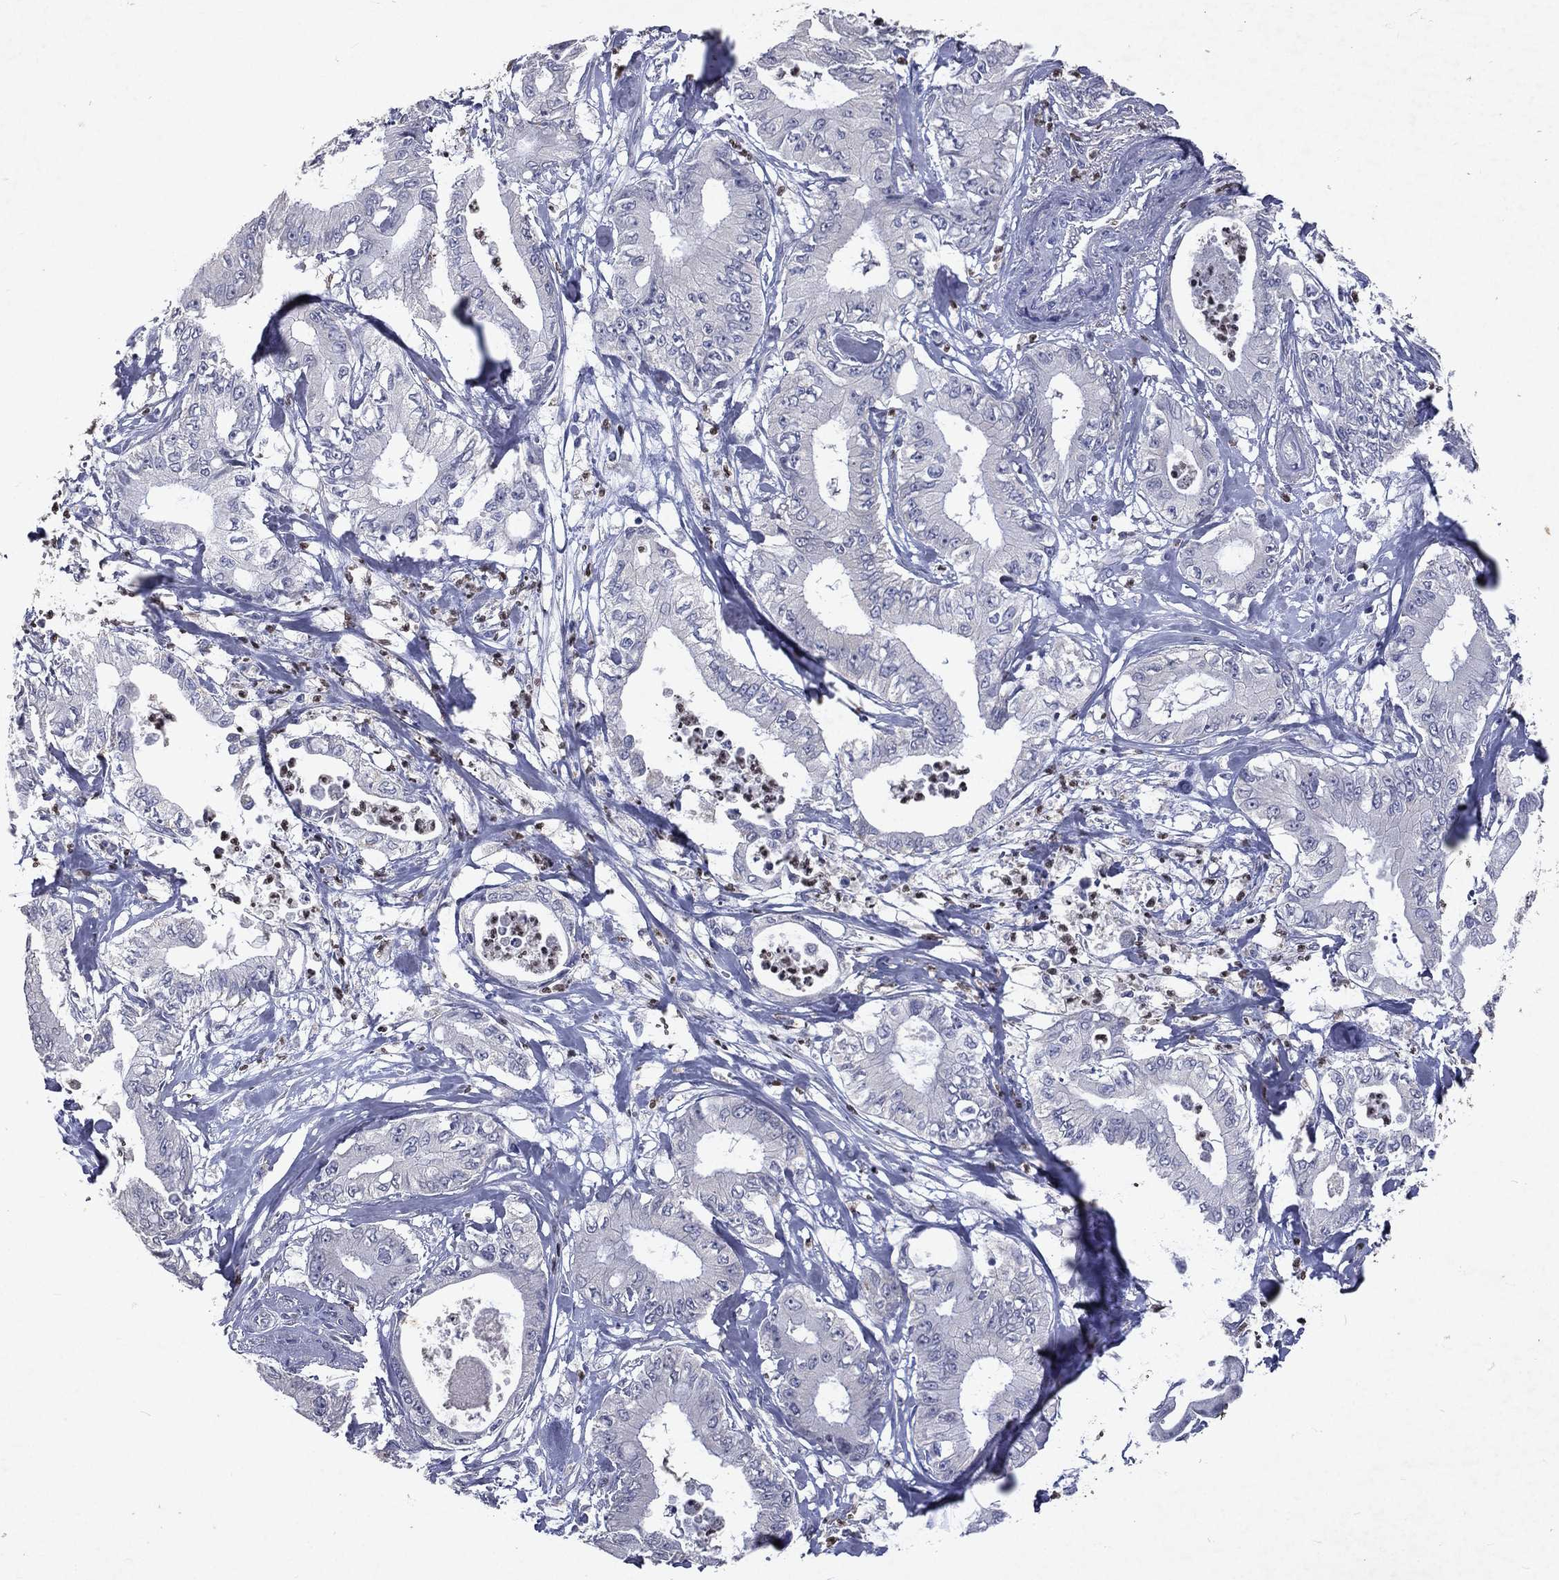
{"staining": {"intensity": "negative", "quantity": "none", "location": "none"}, "tissue": "pancreatic cancer", "cell_type": "Tumor cells", "image_type": "cancer", "snomed": [{"axis": "morphology", "description": "Adenocarcinoma, NOS"}, {"axis": "topography", "description": "Pancreas"}], "caption": "DAB immunohistochemical staining of pancreatic adenocarcinoma demonstrates no significant expression in tumor cells.", "gene": "SLC34A2", "patient": {"sex": "male", "age": 71}}